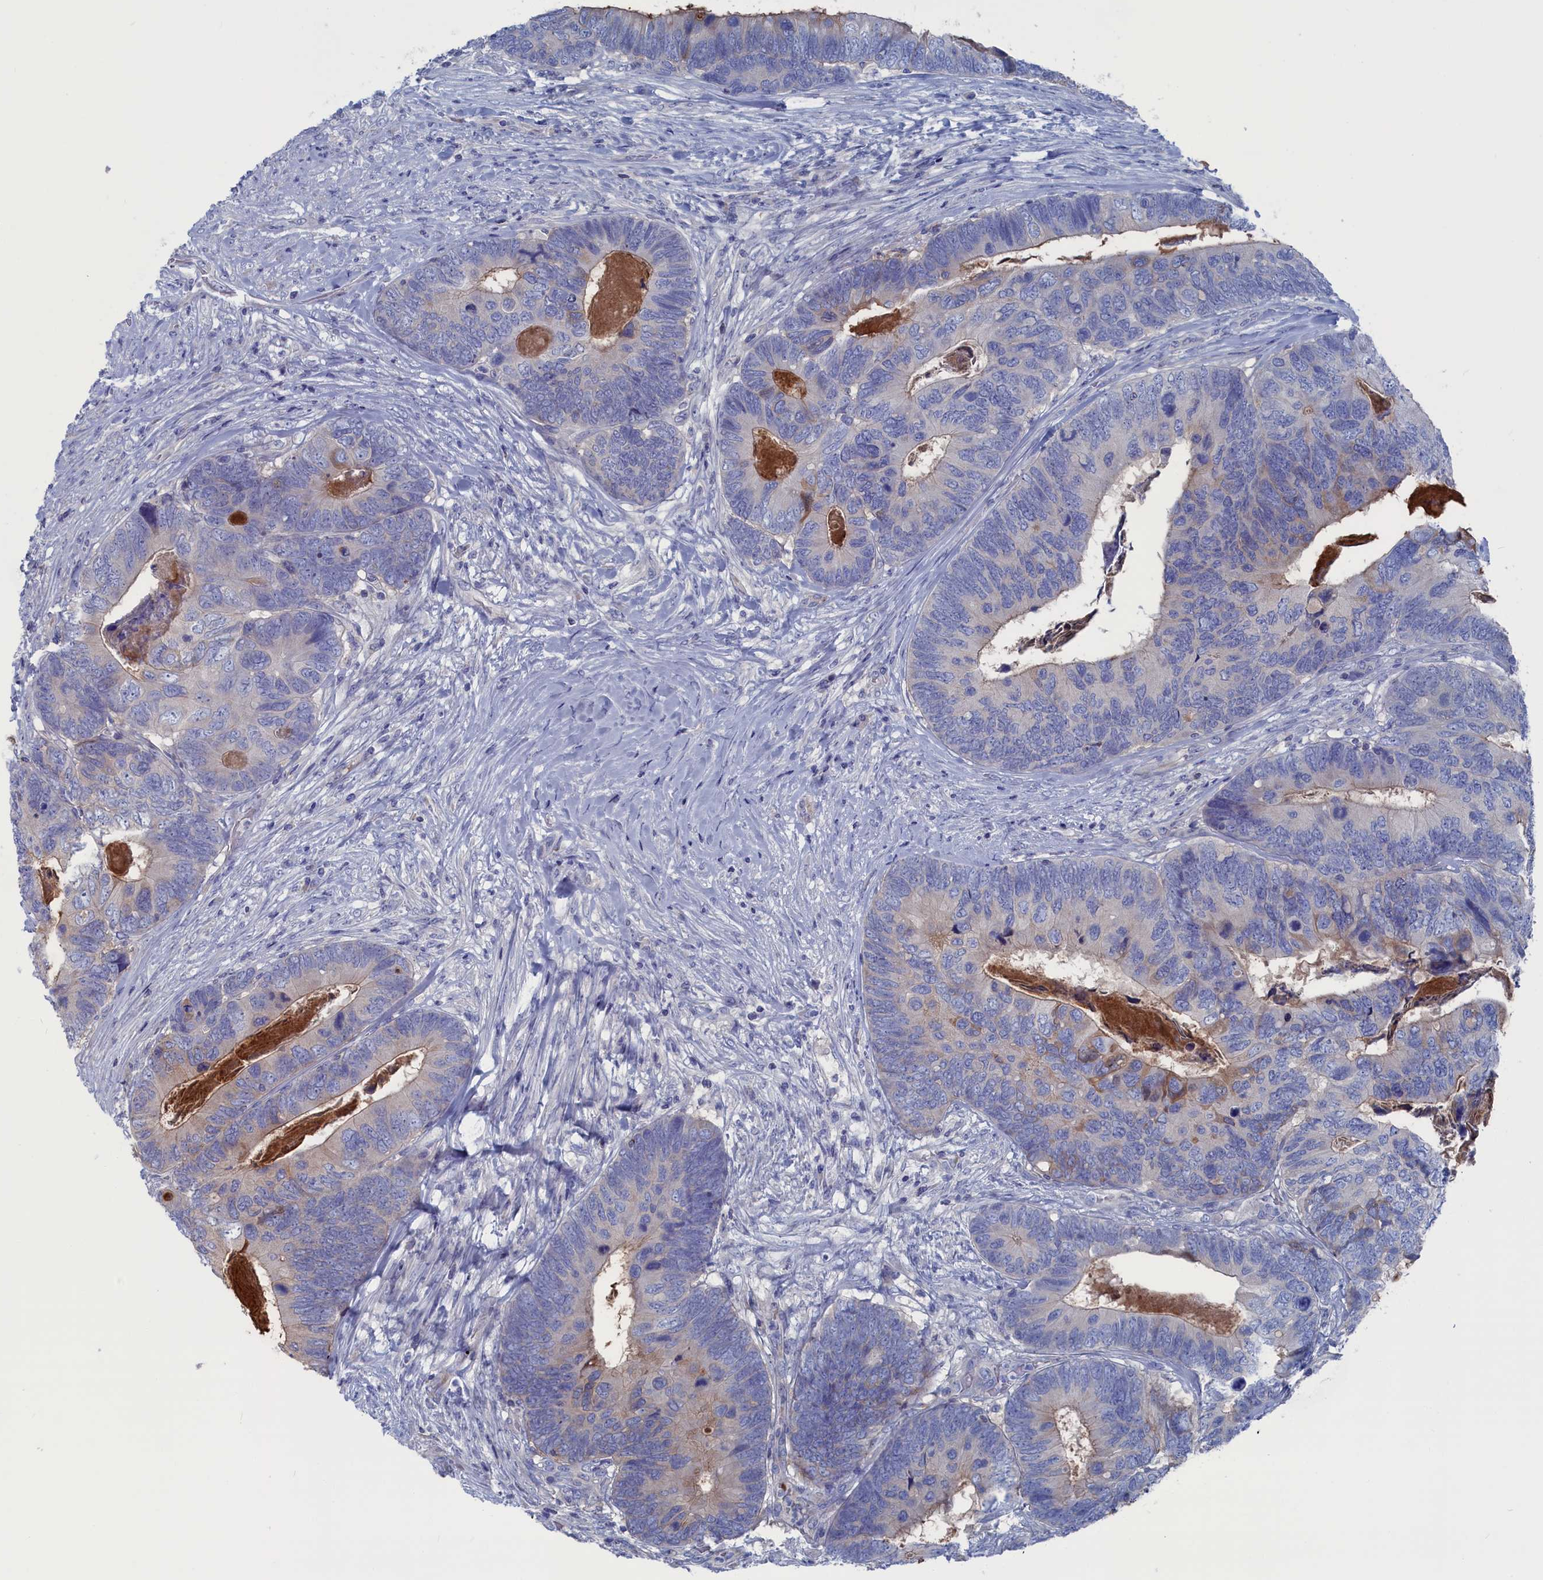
{"staining": {"intensity": "negative", "quantity": "none", "location": "none"}, "tissue": "colorectal cancer", "cell_type": "Tumor cells", "image_type": "cancer", "snomed": [{"axis": "morphology", "description": "Adenocarcinoma, NOS"}, {"axis": "topography", "description": "Colon"}], "caption": "Tumor cells are negative for brown protein staining in colorectal cancer.", "gene": "CEND1", "patient": {"sex": "female", "age": 67}}